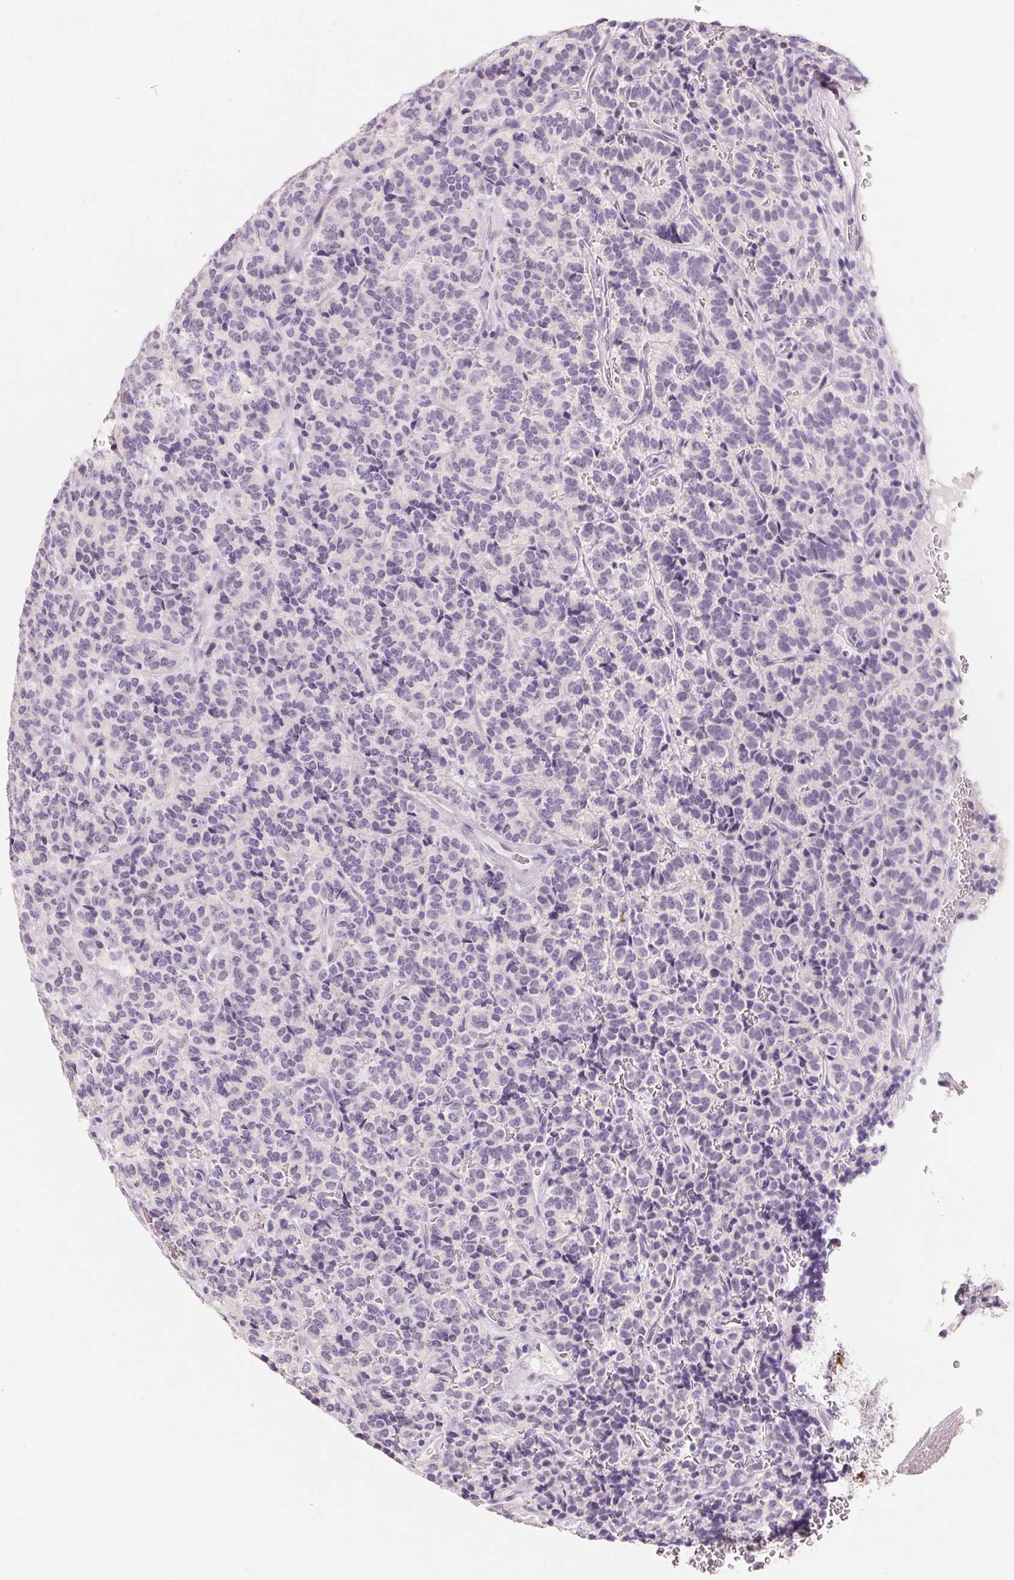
{"staining": {"intensity": "negative", "quantity": "none", "location": "none"}, "tissue": "carcinoid", "cell_type": "Tumor cells", "image_type": "cancer", "snomed": [{"axis": "morphology", "description": "Carcinoid, malignant, NOS"}, {"axis": "topography", "description": "Pancreas"}], "caption": "Image shows no significant protein expression in tumor cells of malignant carcinoid. (Brightfield microscopy of DAB (3,3'-diaminobenzidine) immunohistochemistry at high magnification).", "gene": "CAPZA3", "patient": {"sex": "male", "age": 36}}